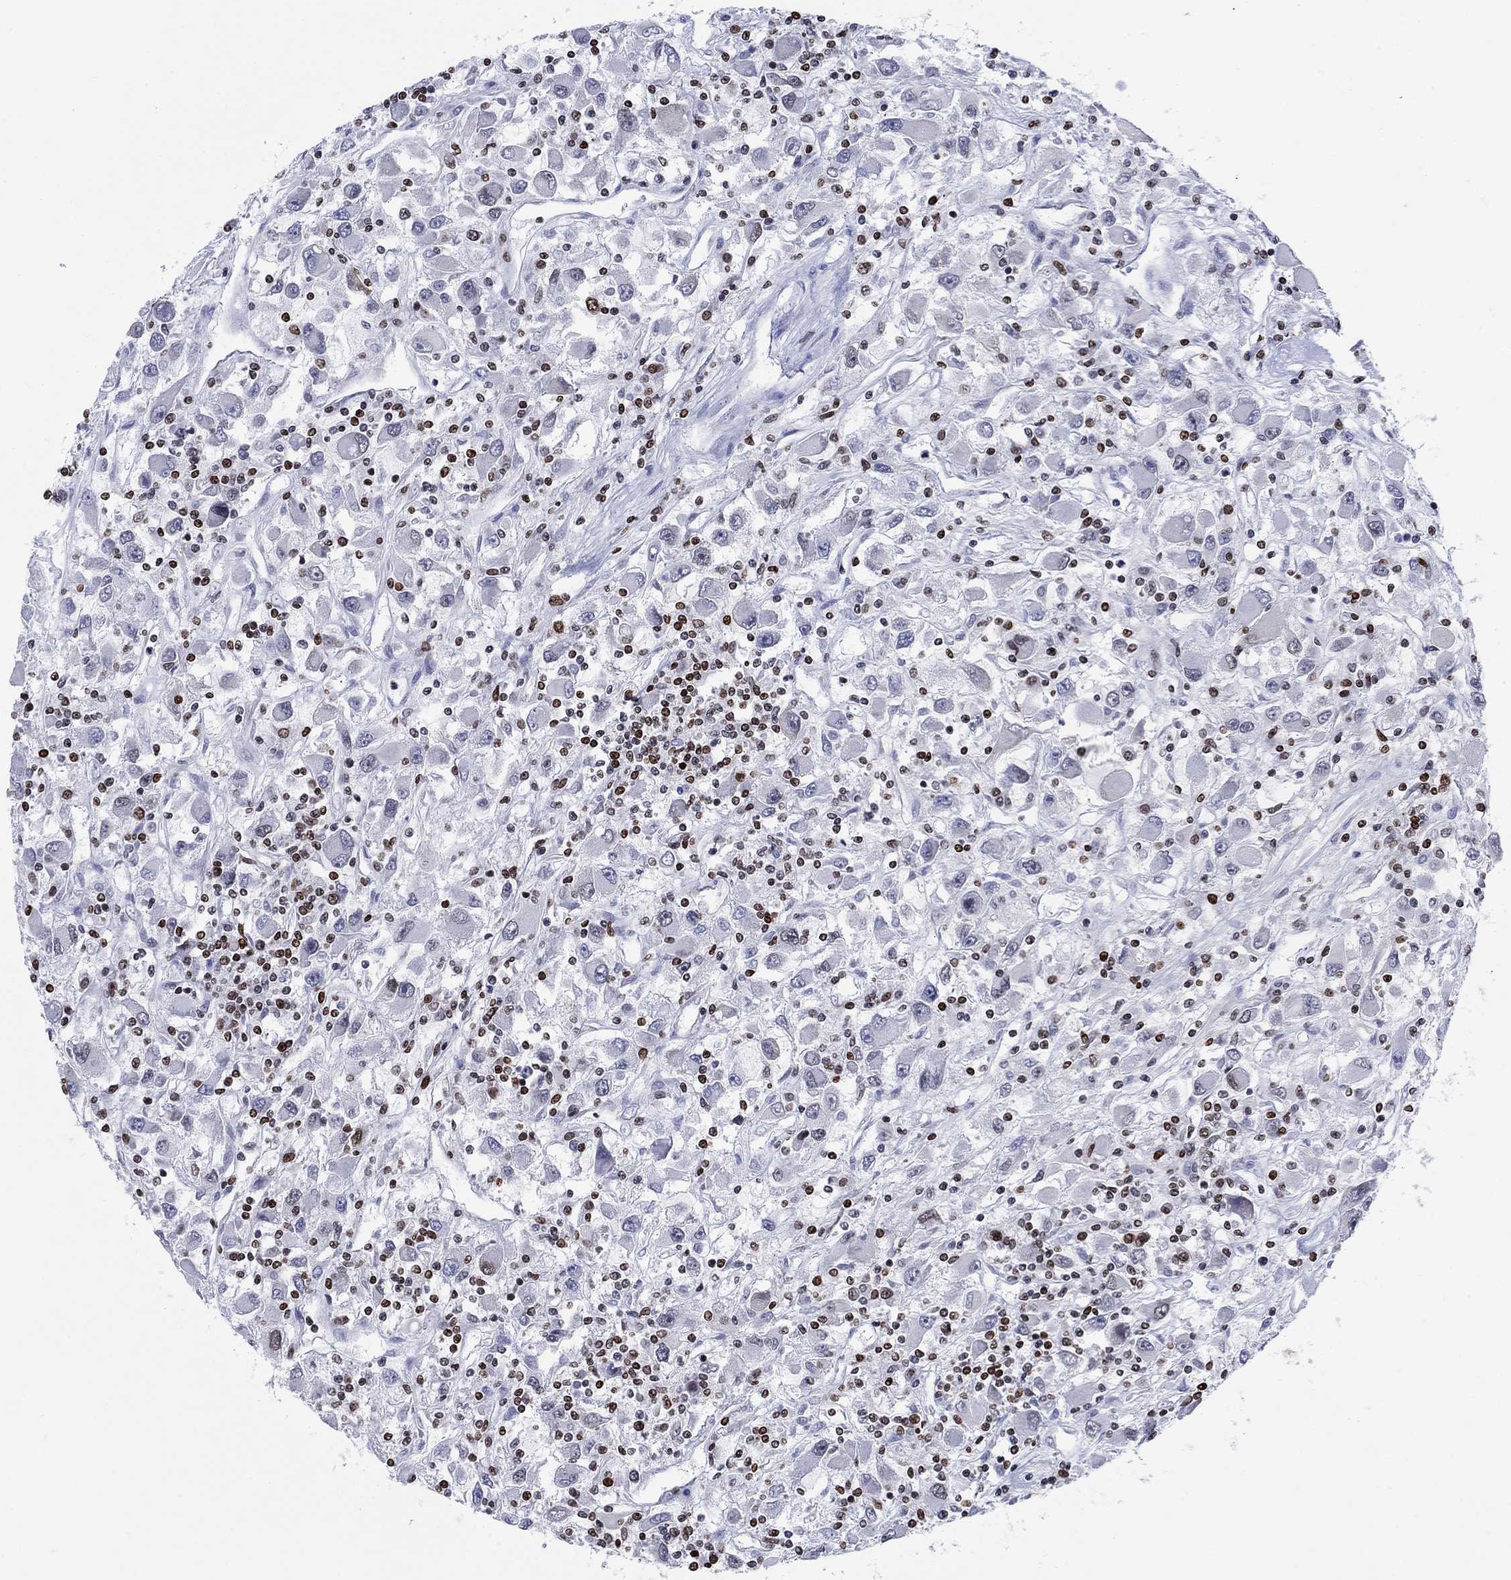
{"staining": {"intensity": "negative", "quantity": "none", "location": "none"}, "tissue": "renal cancer", "cell_type": "Tumor cells", "image_type": "cancer", "snomed": [{"axis": "morphology", "description": "Adenocarcinoma, NOS"}, {"axis": "topography", "description": "Kidney"}], "caption": "High magnification brightfield microscopy of renal adenocarcinoma stained with DAB (3,3'-diaminobenzidine) (brown) and counterstained with hematoxylin (blue): tumor cells show no significant expression.", "gene": "HMGA1", "patient": {"sex": "female", "age": 67}}